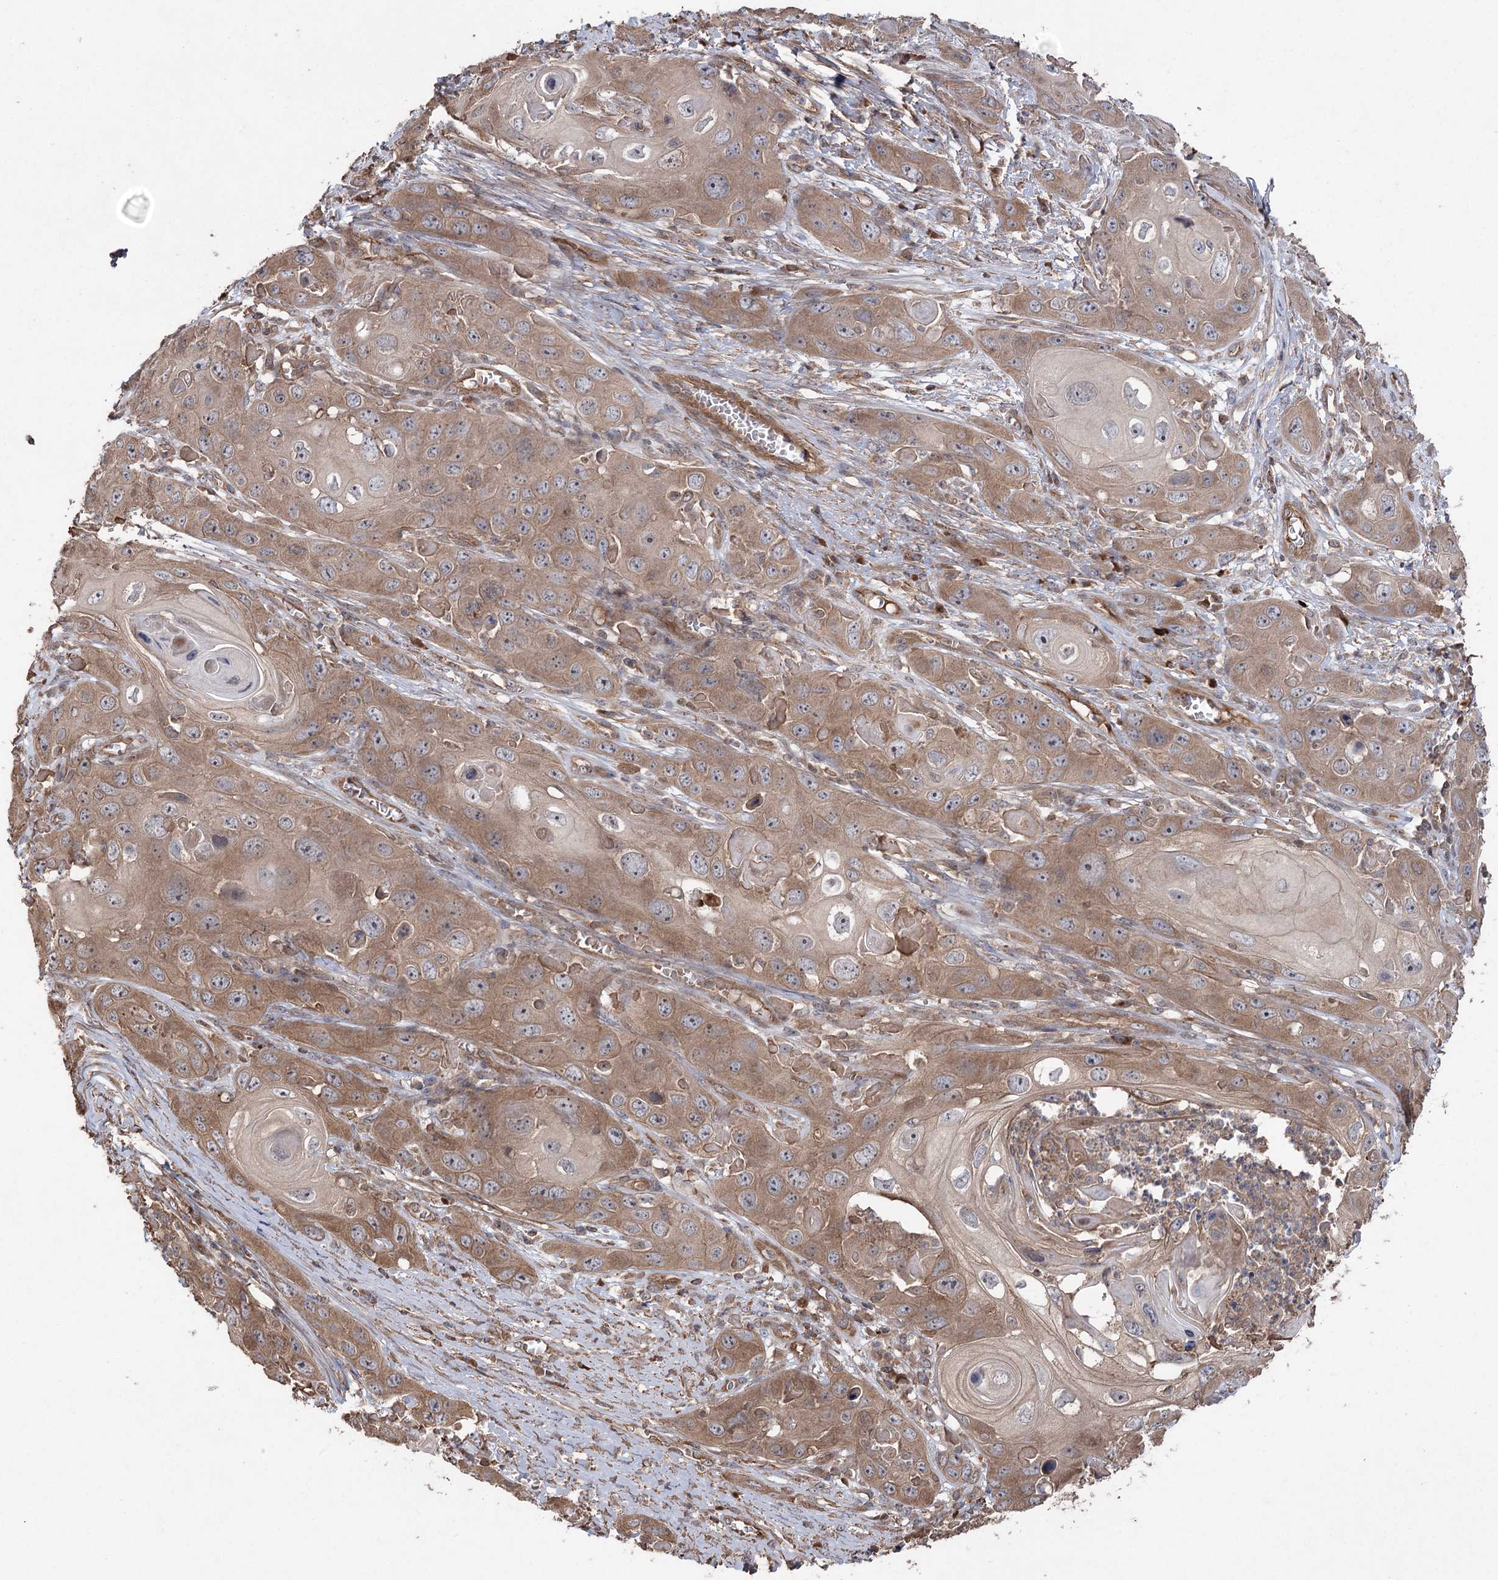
{"staining": {"intensity": "moderate", "quantity": ">75%", "location": "cytoplasmic/membranous"}, "tissue": "skin cancer", "cell_type": "Tumor cells", "image_type": "cancer", "snomed": [{"axis": "morphology", "description": "Squamous cell carcinoma, NOS"}, {"axis": "topography", "description": "Skin"}], "caption": "This photomicrograph exhibits IHC staining of skin squamous cell carcinoma, with medium moderate cytoplasmic/membranous positivity in about >75% of tumor cells.", "gene": "LARS2", "patient": {"sex": "male", "age": 55}}